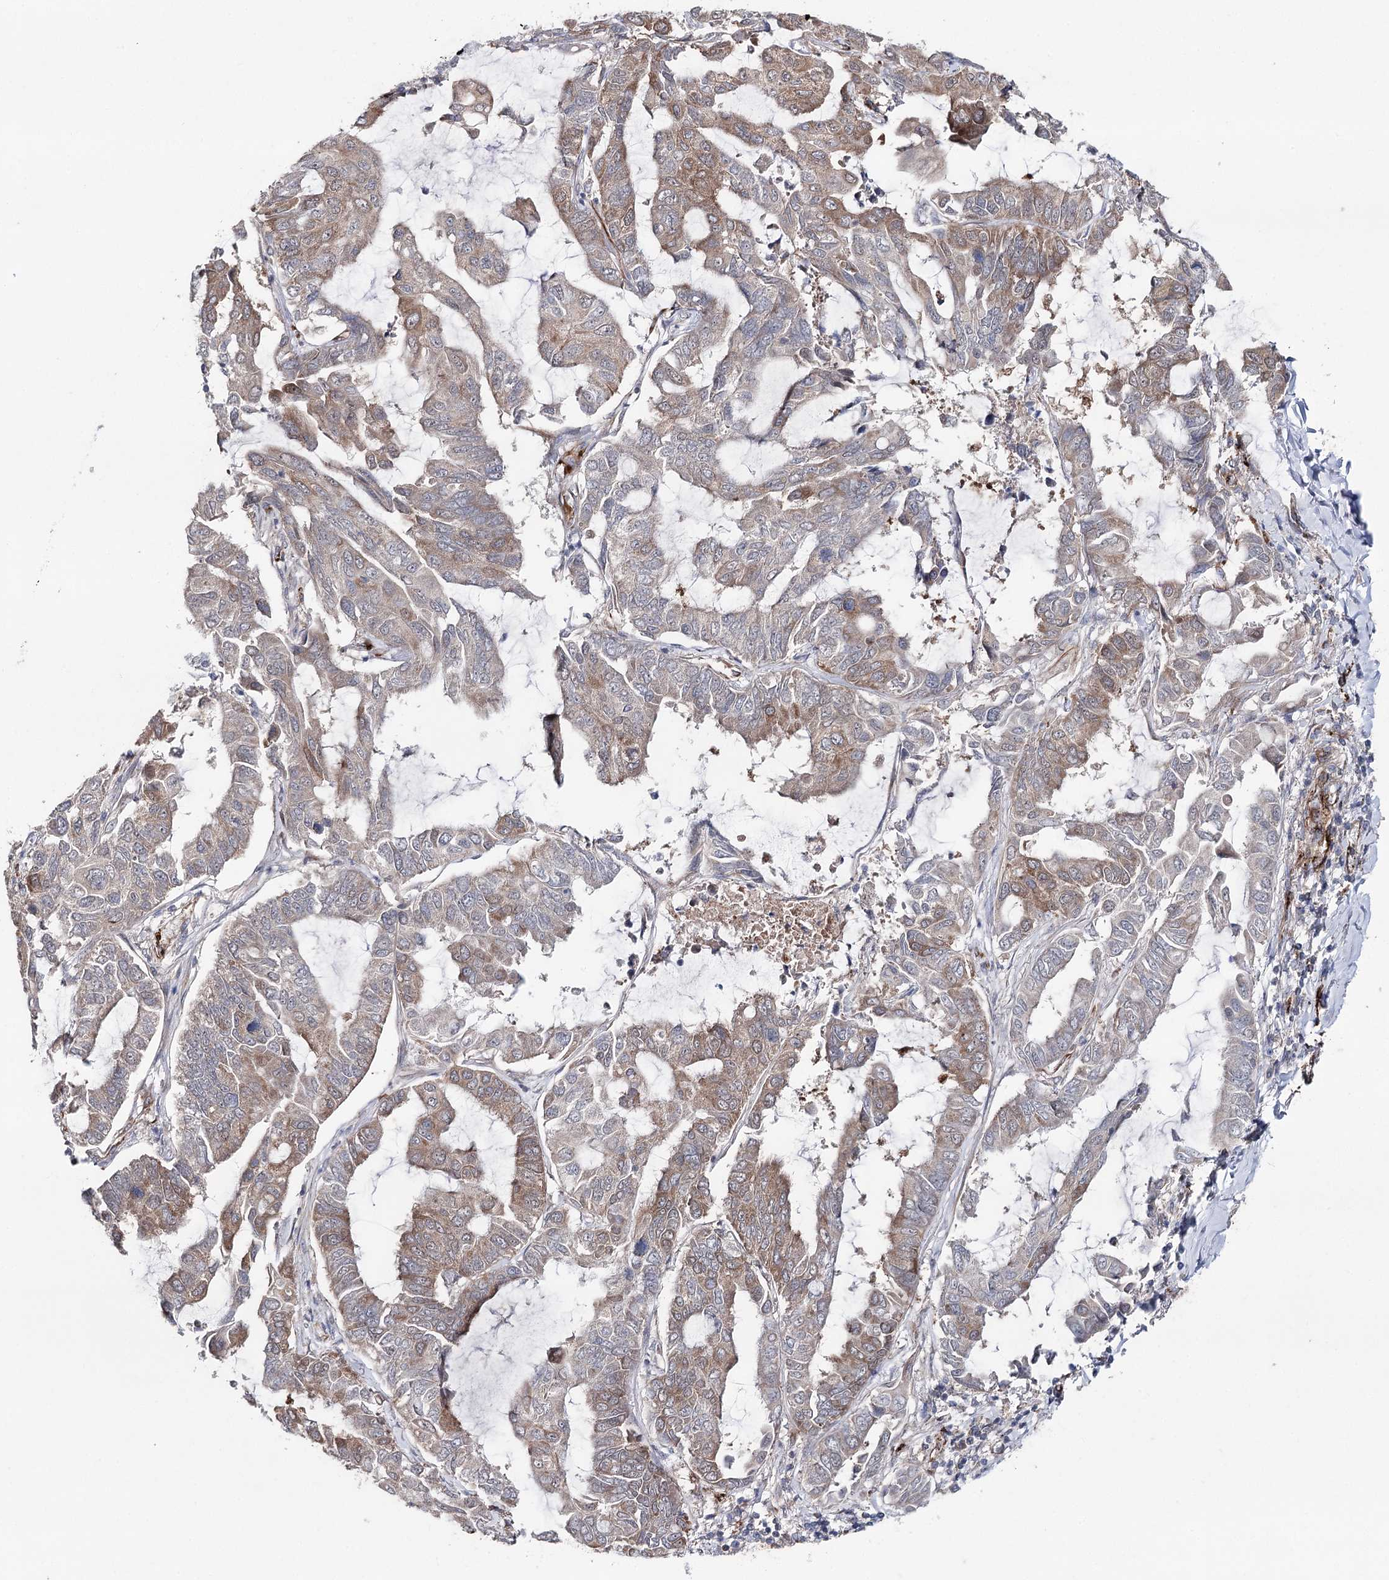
{"staining": {"intensity": "moderate", "quantity": "25%-75%", "location": "cytoplasmic/membranous"}, "tissue": "lung cancer", "cell_type": "Tumor cells", "image_type": "cancer", "snomed": [{"axis": "morphology", "description": "Adenocarcinoma, NOS"}, {"axis": "topography", "description": "Lung"}], "caption": "Lung cancer (adenocarcinoma) stained with a protein marker reveals moderate staining in tumor cells.", "gene": "MIB1", "patient": {"sex": "male", "age": 64}}